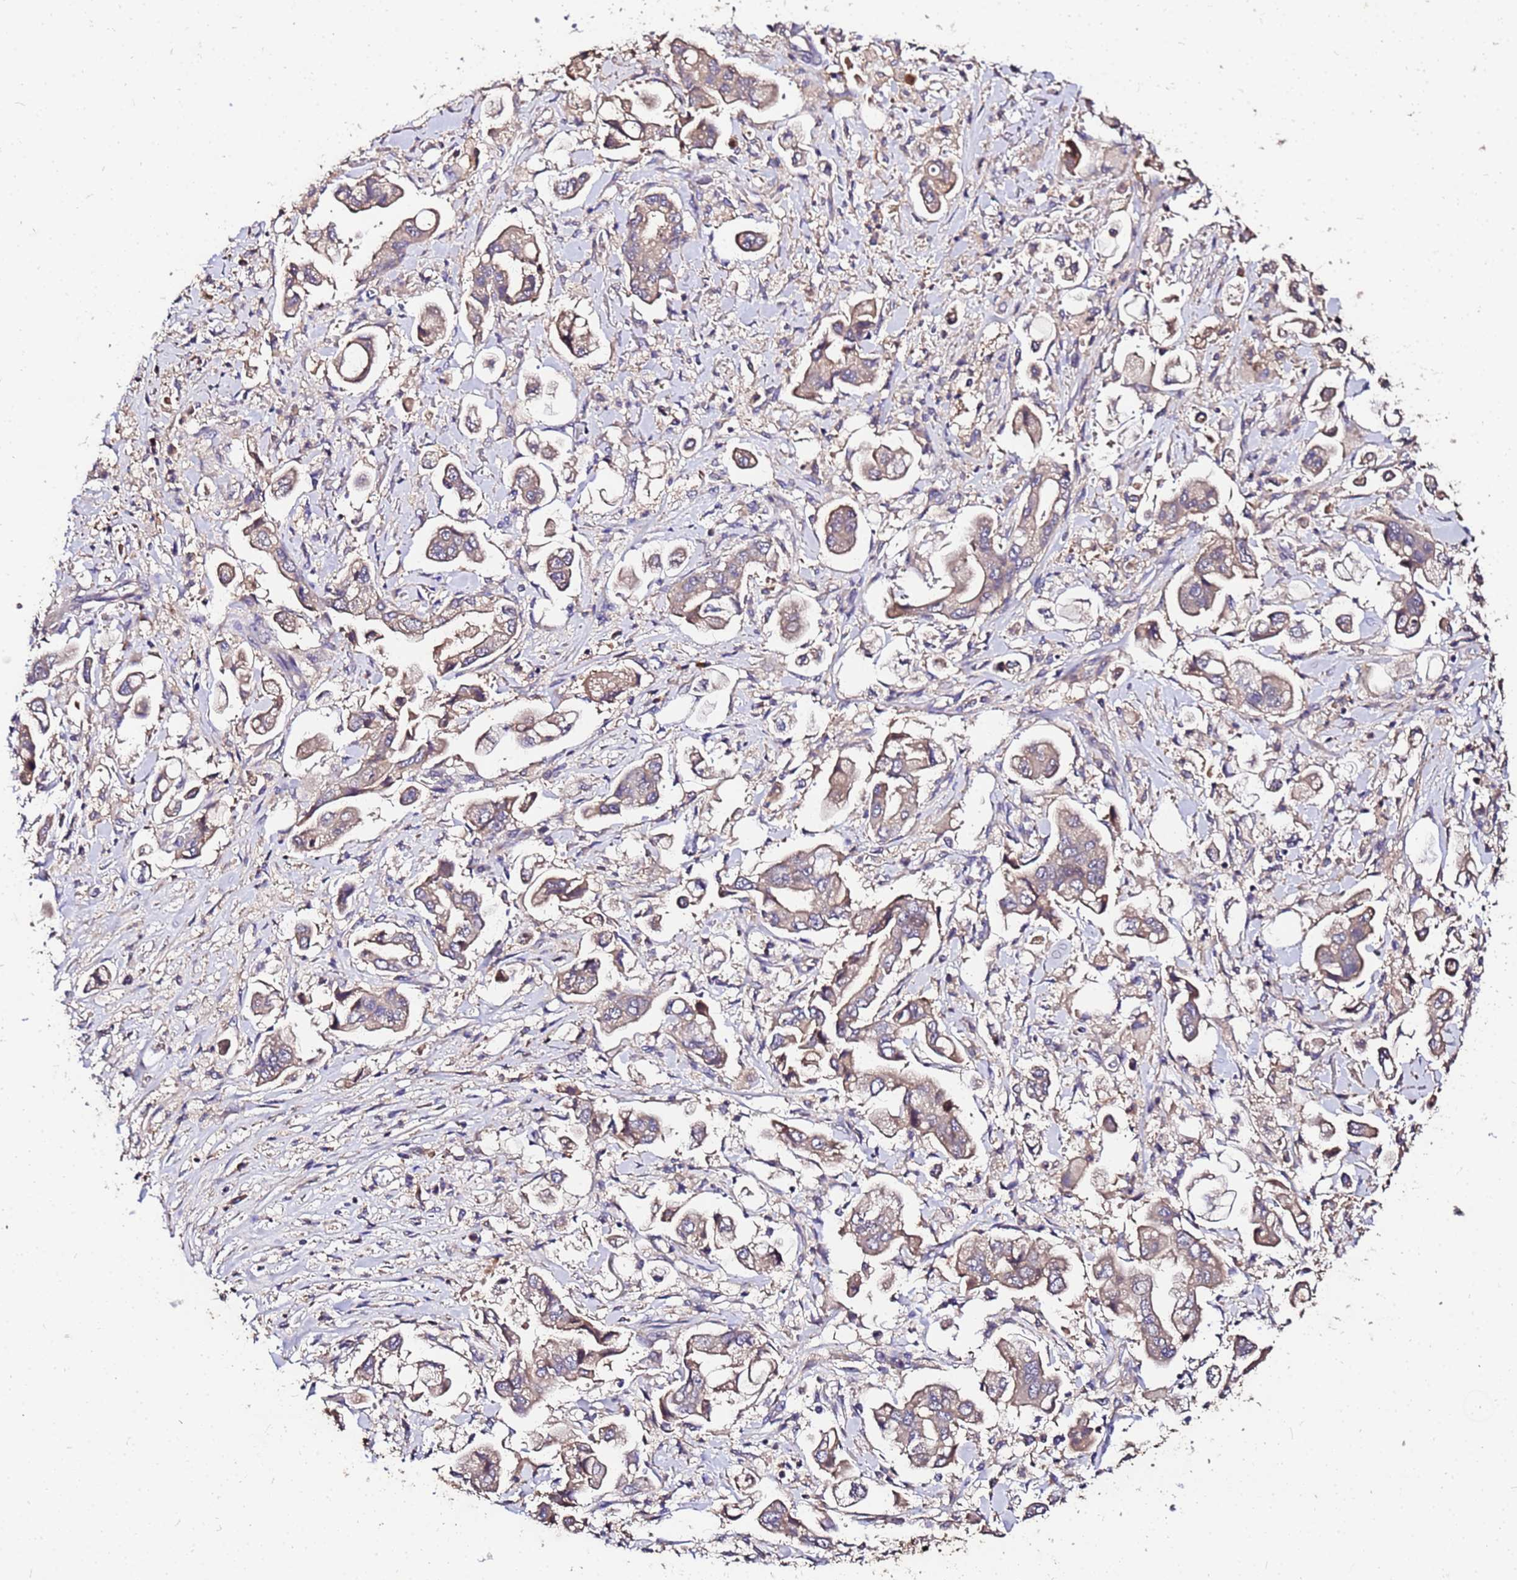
{"staining": {"intensity": "weak", "quantity": "25%-75%", "location": "cytoplasmic/membranous"}, "tissue": "stomach cancer", "cell_type": "Tumor cells", "image_type": "cancer", "snomed": [{"axis": "morphology", "description": "Adenocarcinoma, NOS"}, {"axis": "topography", "description": "Stomach"}], "caption": "Stomach cancer (adenocarcinoma) stained for a protein (brown) demonstrates weak cytoplasmic/membranous positive staining in approximately 25%-75% of tumor cells.", "gene": "MTERF1", "patient": {"sex": "male", "age": 62}}